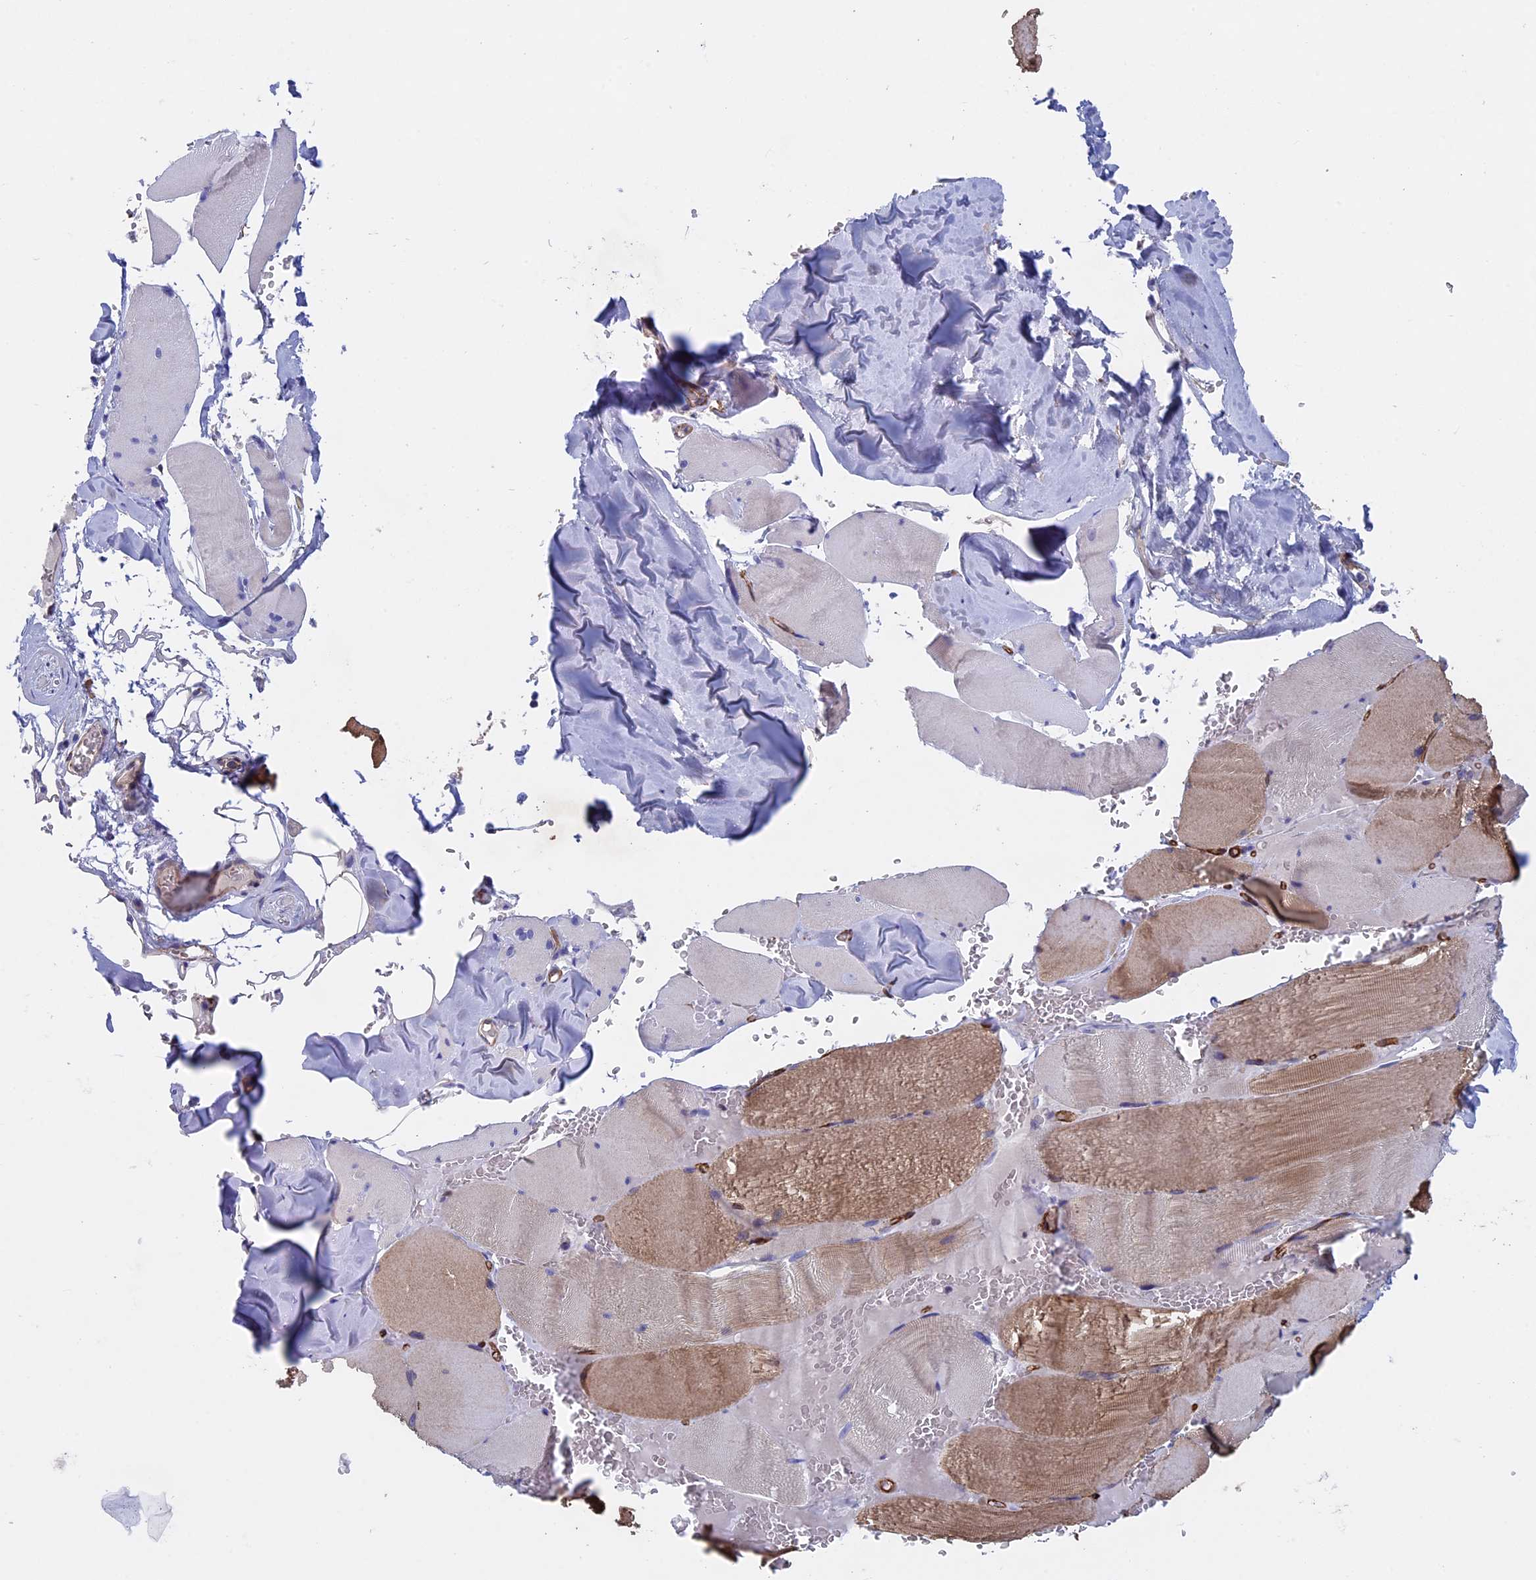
{"staining": {"intensity": "moderate", "quantity": "25%-75%", "location": "cytoplasmic/membranous"}, "tissue": "skeletal muscle", "cell_type": "Myocytes", "image_type": "normal", "snomed": [{"axis": "morphology", "description": "Normal tissue, NOS"}, {"axis": "topography", "description": "Skeletal muscle"}, {"axis": "topography", "description": "Head-Neck"}], "caption": "DAB (3,3'-diaminobenzidine) immunohistochemical staining of unremarkable human skeletal muscle displays moderate cytoplasmic/membranous protein positivity in about 25%-75% of myocytes. (DAB (3,3'-diaminobenzidine) IHC with brightfield microscopy, high magnification).", "gene": "INSYN1", "patient": {"sex": "male", "age": 66}}